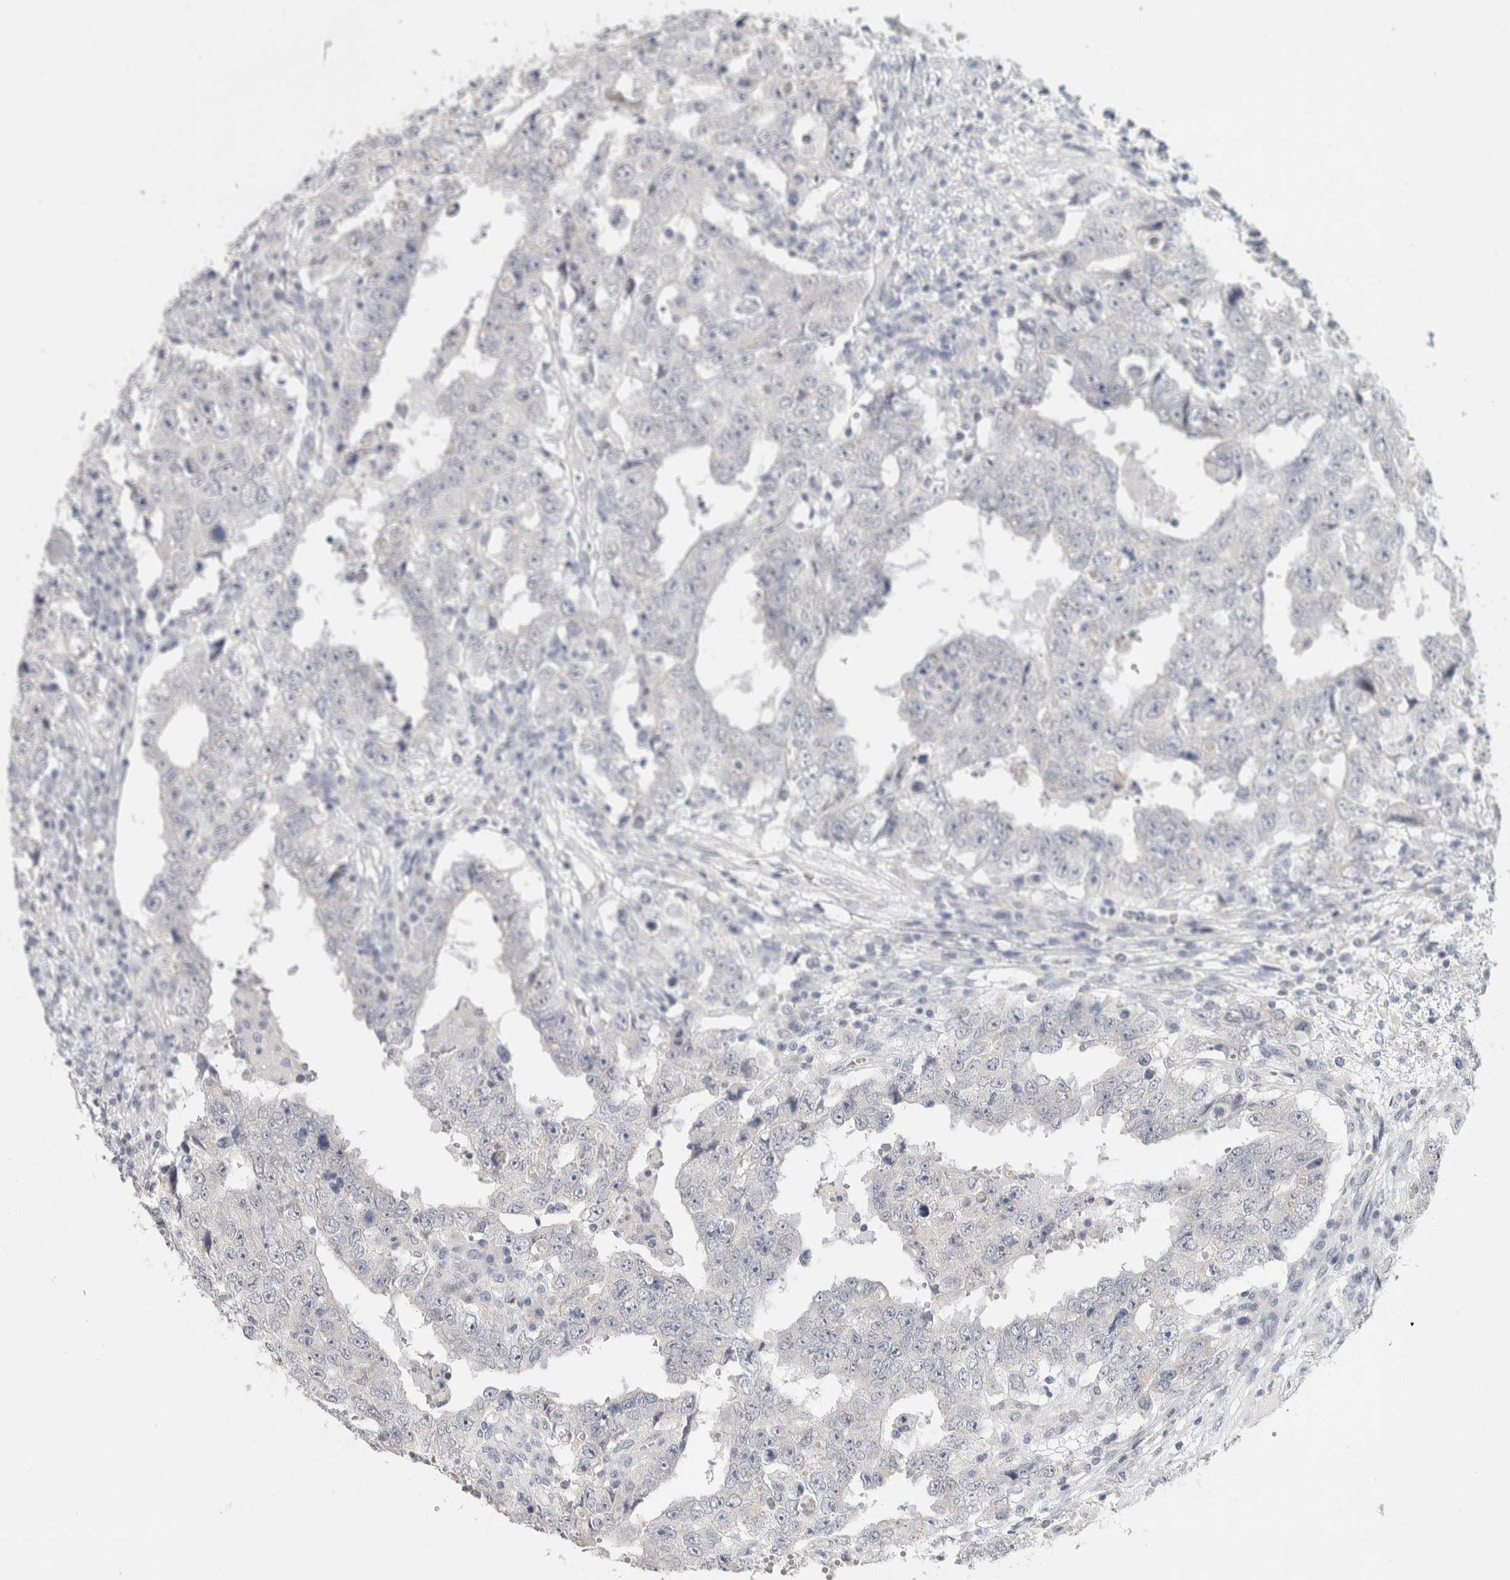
{"staining": {"intensity": "negative", "quantity": "none", "location": "none"}, "tissue": "testis cancer", "cell_type": "Tumor cells", "image_type": "cancer", "snomed": [{"axis": "morphology", "description": "Carcinoma, Embryonal, NOS"}, {"axis": "topography", "description": "Testis"}], "caption": "Testis embryonal carcinoma stained for a protein using immunohistochemistry reveals no staining tumor cells.", "gene": "TONSL", "patient": {"sex": "male", "age": 26}}